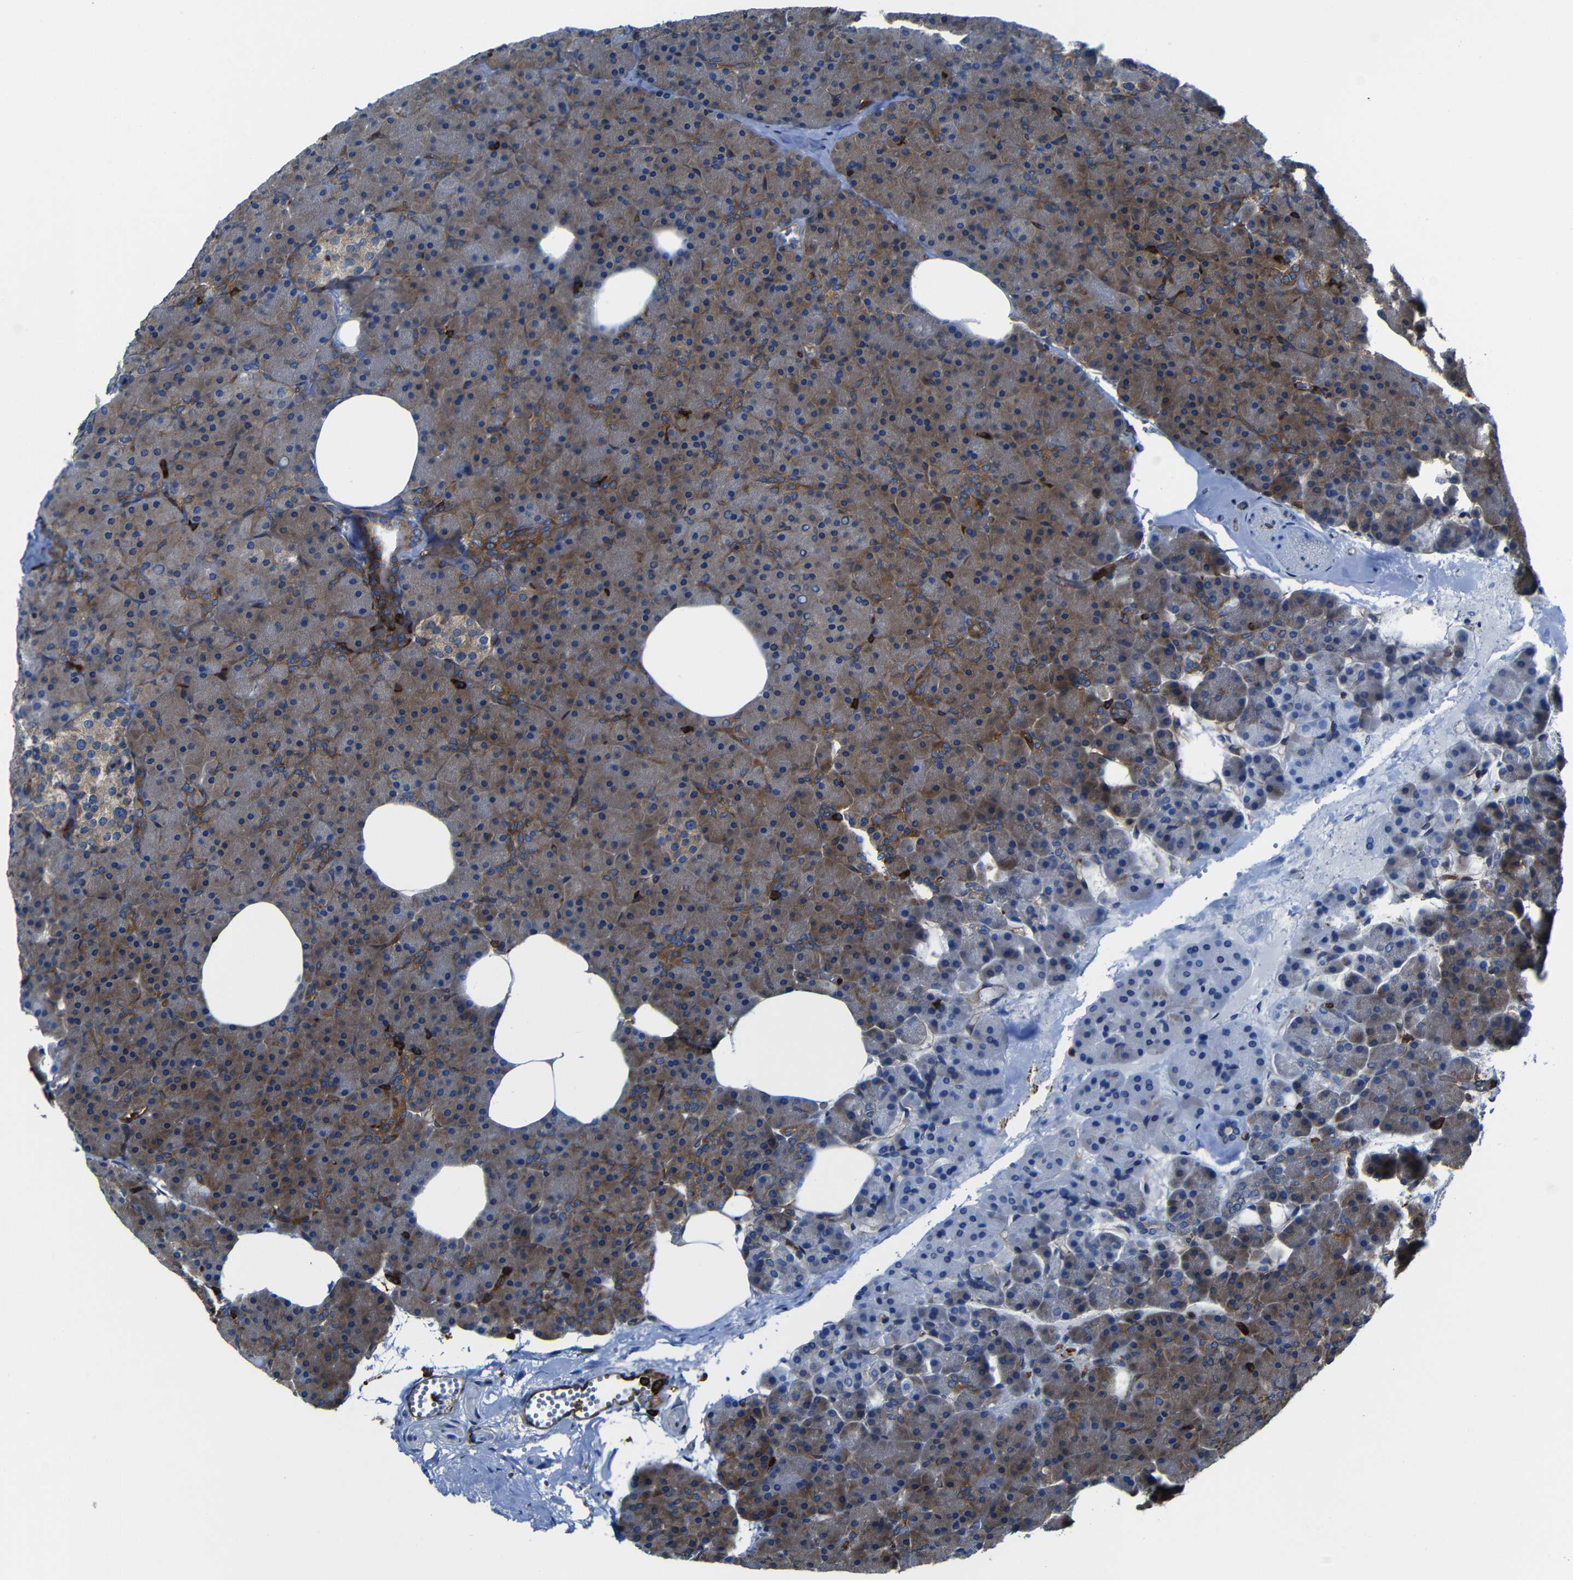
{"staining": {"intensity": "moderate", "quantity": ">75%", "location": "cytoplasmic/membranous"}, "tissue": "pancreas", "cell_type": "Exocrine glandular cells", "image_type": "normal", "snomed": [{"axis": "morphology", "description": "Normal tissue, NOS"}, {"axis": "topography", "description": "Pancreas"}], "caption": "Protein staining of benign pancreas shows moderate cytoplasmic/membranous expression in approximately >75% of exocrine glandular cells.", "gene": "ARHGEF1", "patient": {"sex": "female", "age": 35}}